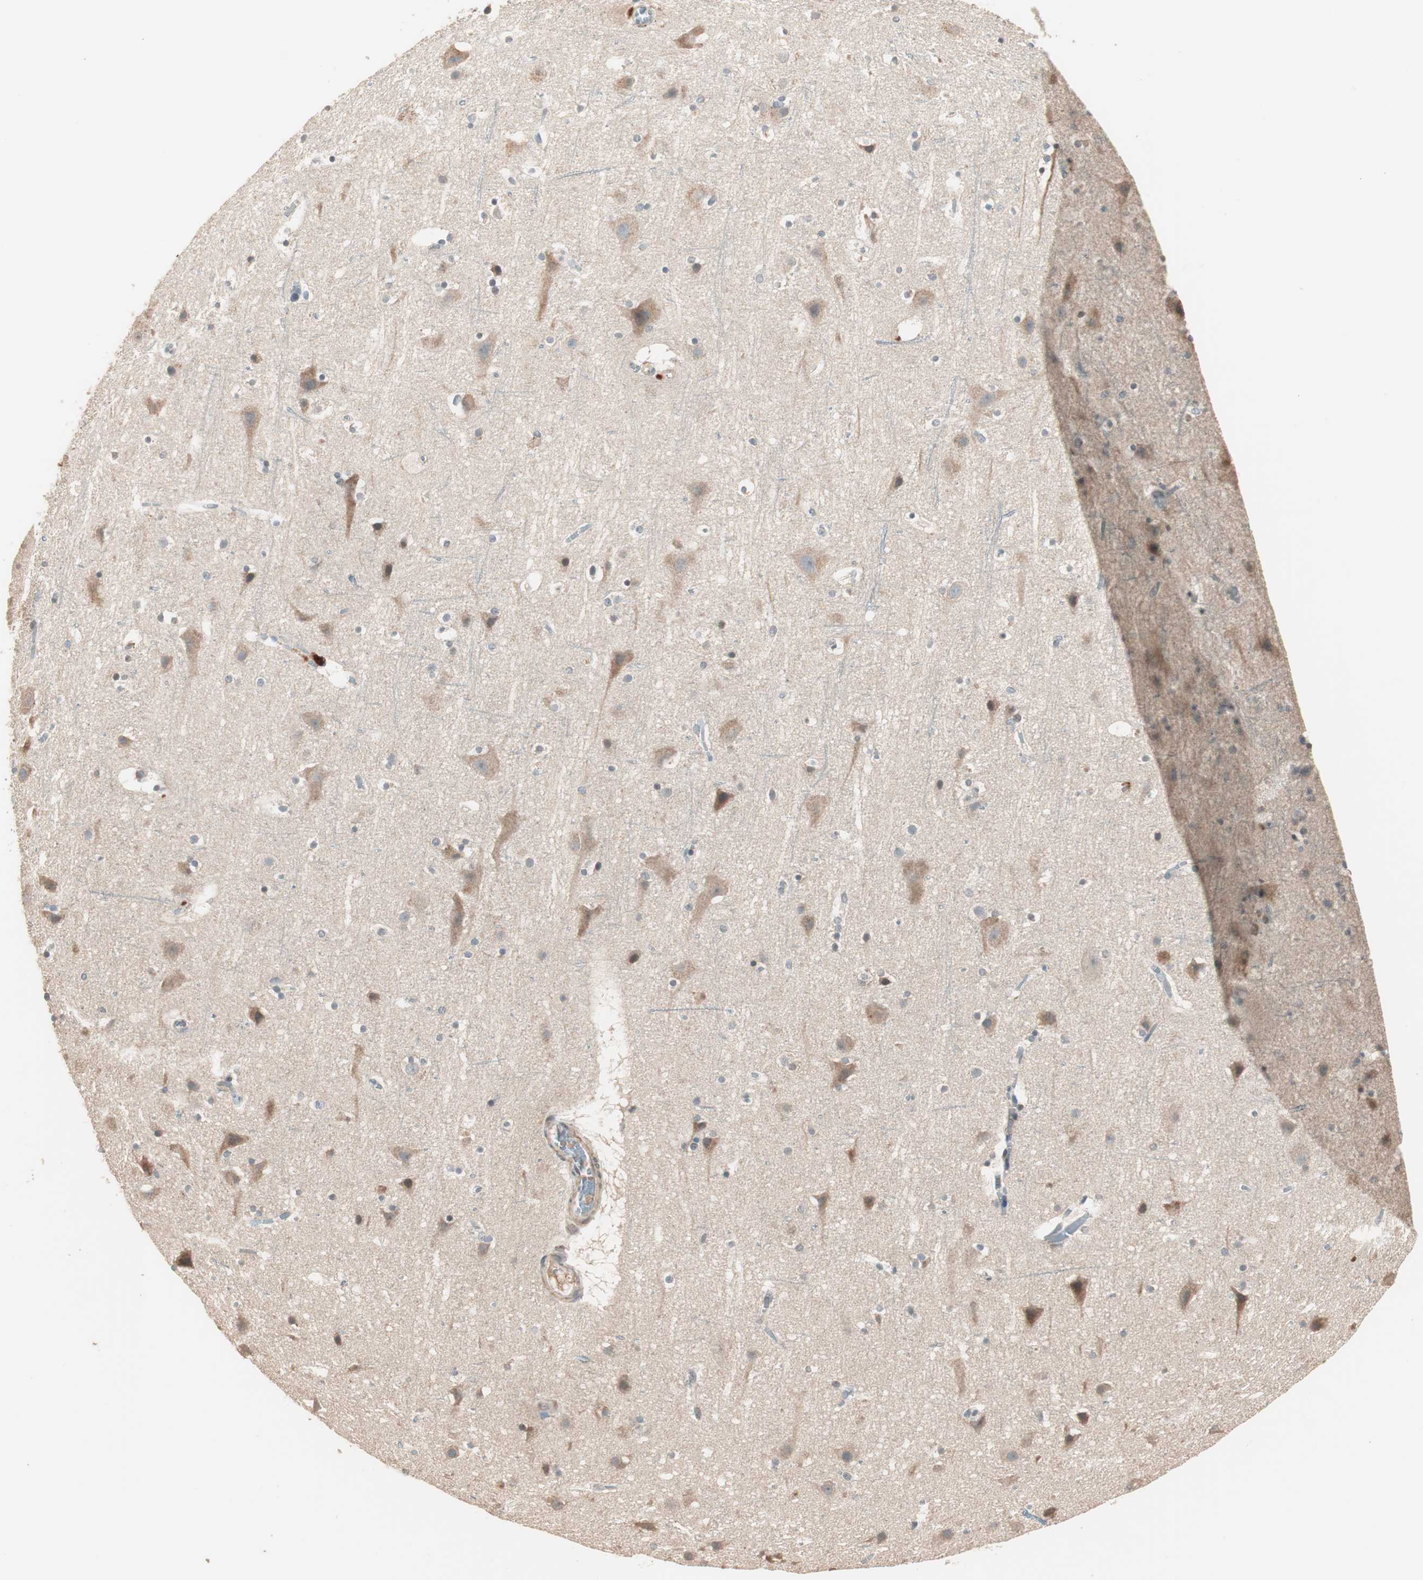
{"staining": {"intensity": "negative", "quantity": "none", "location": "none"}, "tissue": "cerebral cortex", "cell_type": "Endothelial cells", "image_type": "normal", "snomed": [{"axis": "morphology", "description": "Normal tissue, NOS"}, {"axis": "topography", "description": "Cerebral cortex"}], "caption": "Immunohistochemistry of benign human cerebral cortex displays no staining in endothelial cells.", "gene": "NFRKB", "patient": {"sex": "male", "age": 45}}